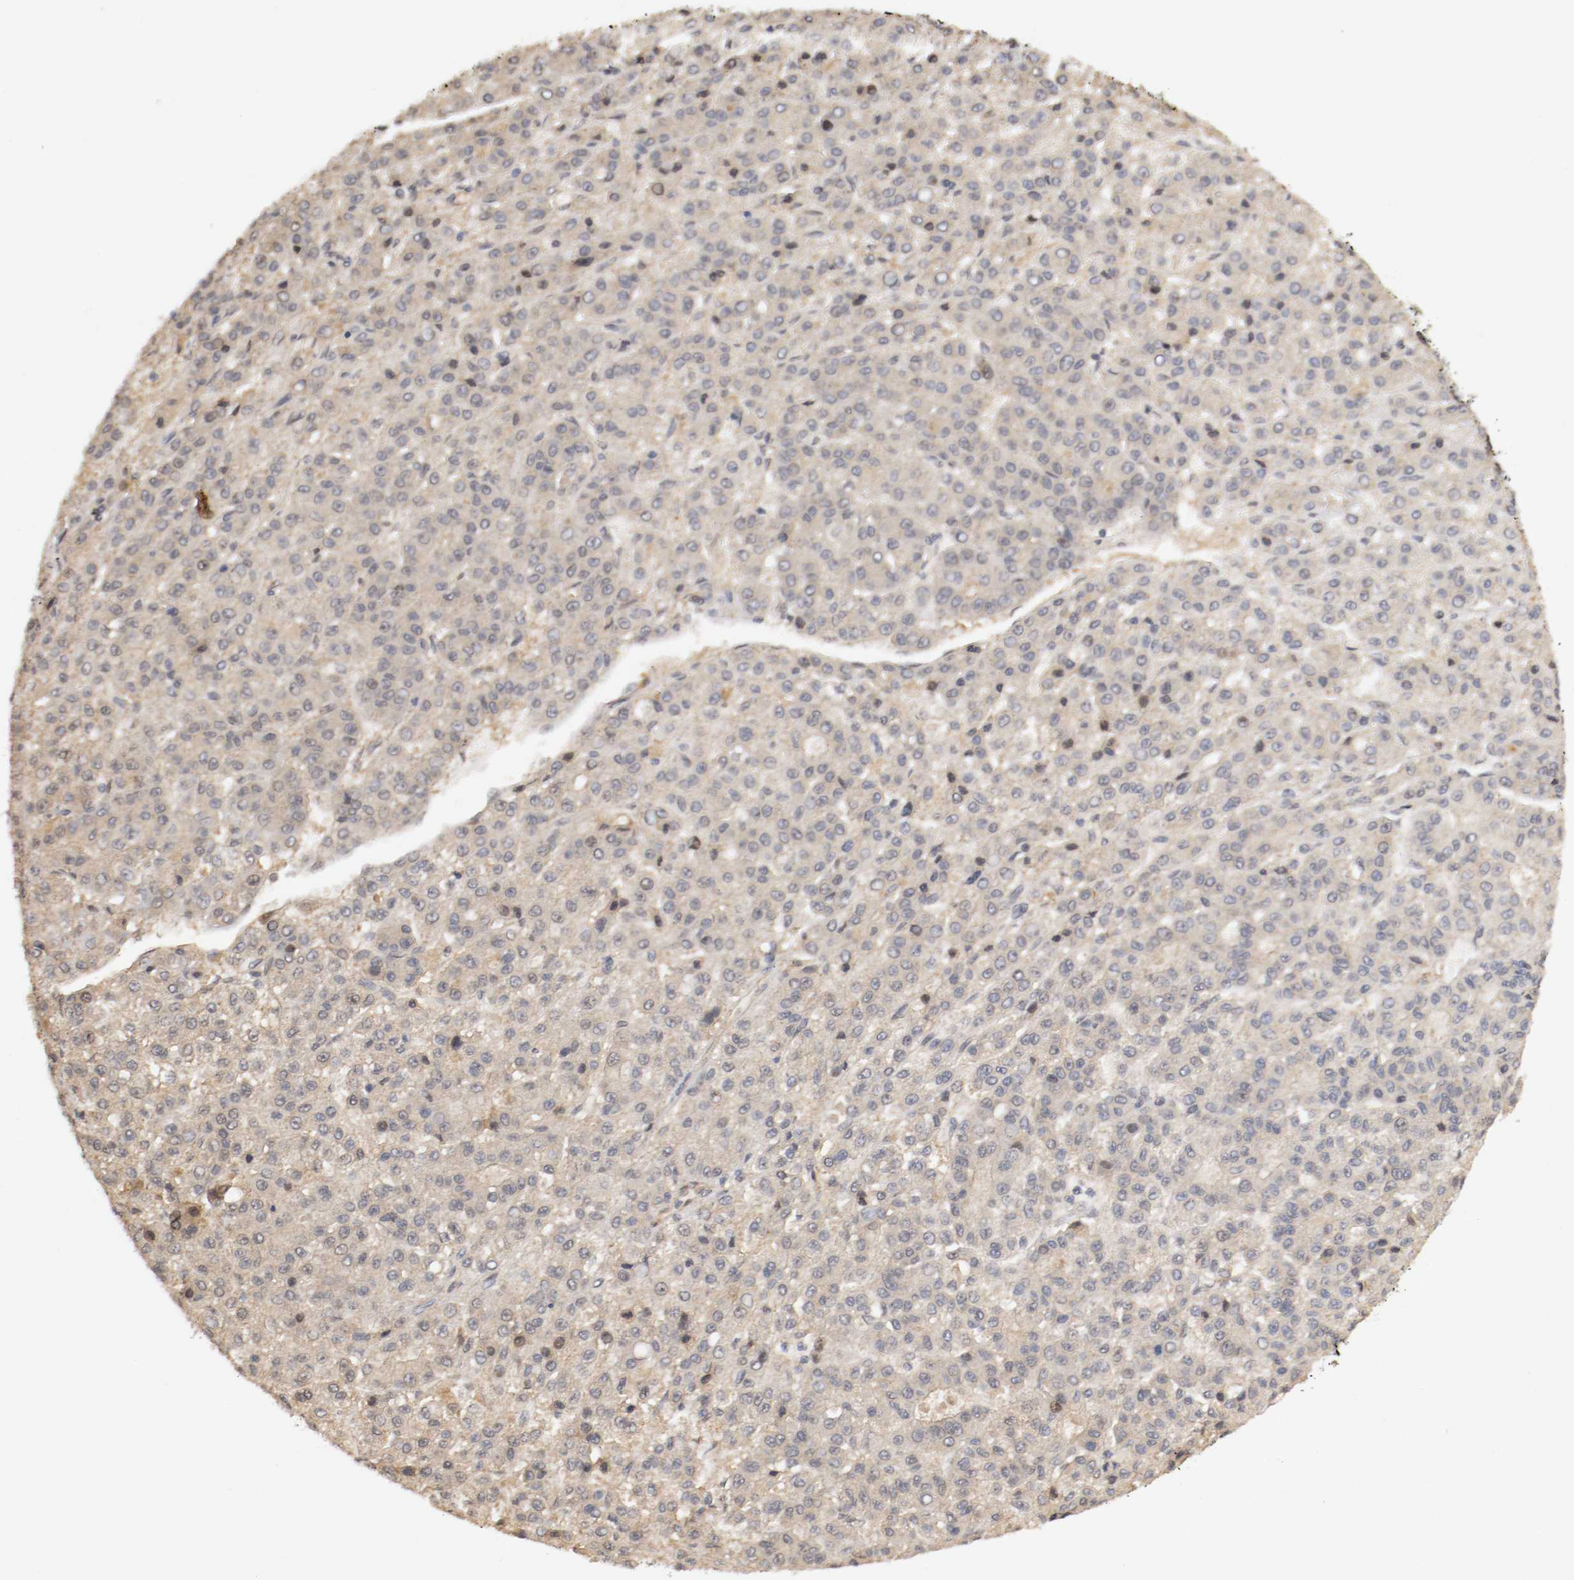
{"staining": {"intensity": "weak", "quantity": ">75%", "location": "cytoplasmic/membranous"}, "tissue": "liver cancer", "cell_type": "Tumor cells", "image_type": "cancer", "snomed": [{"axis": "morphology", "description": "Carcinoma, Hepatocellular, NOS"}, {"axis": "topography", "description": "Liver"}], "caption": "A brown stain highlights weak cytoplasmic/membranous positivity of a protein in liver hepatocellular carcinoma tumor cells.", "gene": "DNMT3B", "patient": {"sex": "male", "age": 70}}